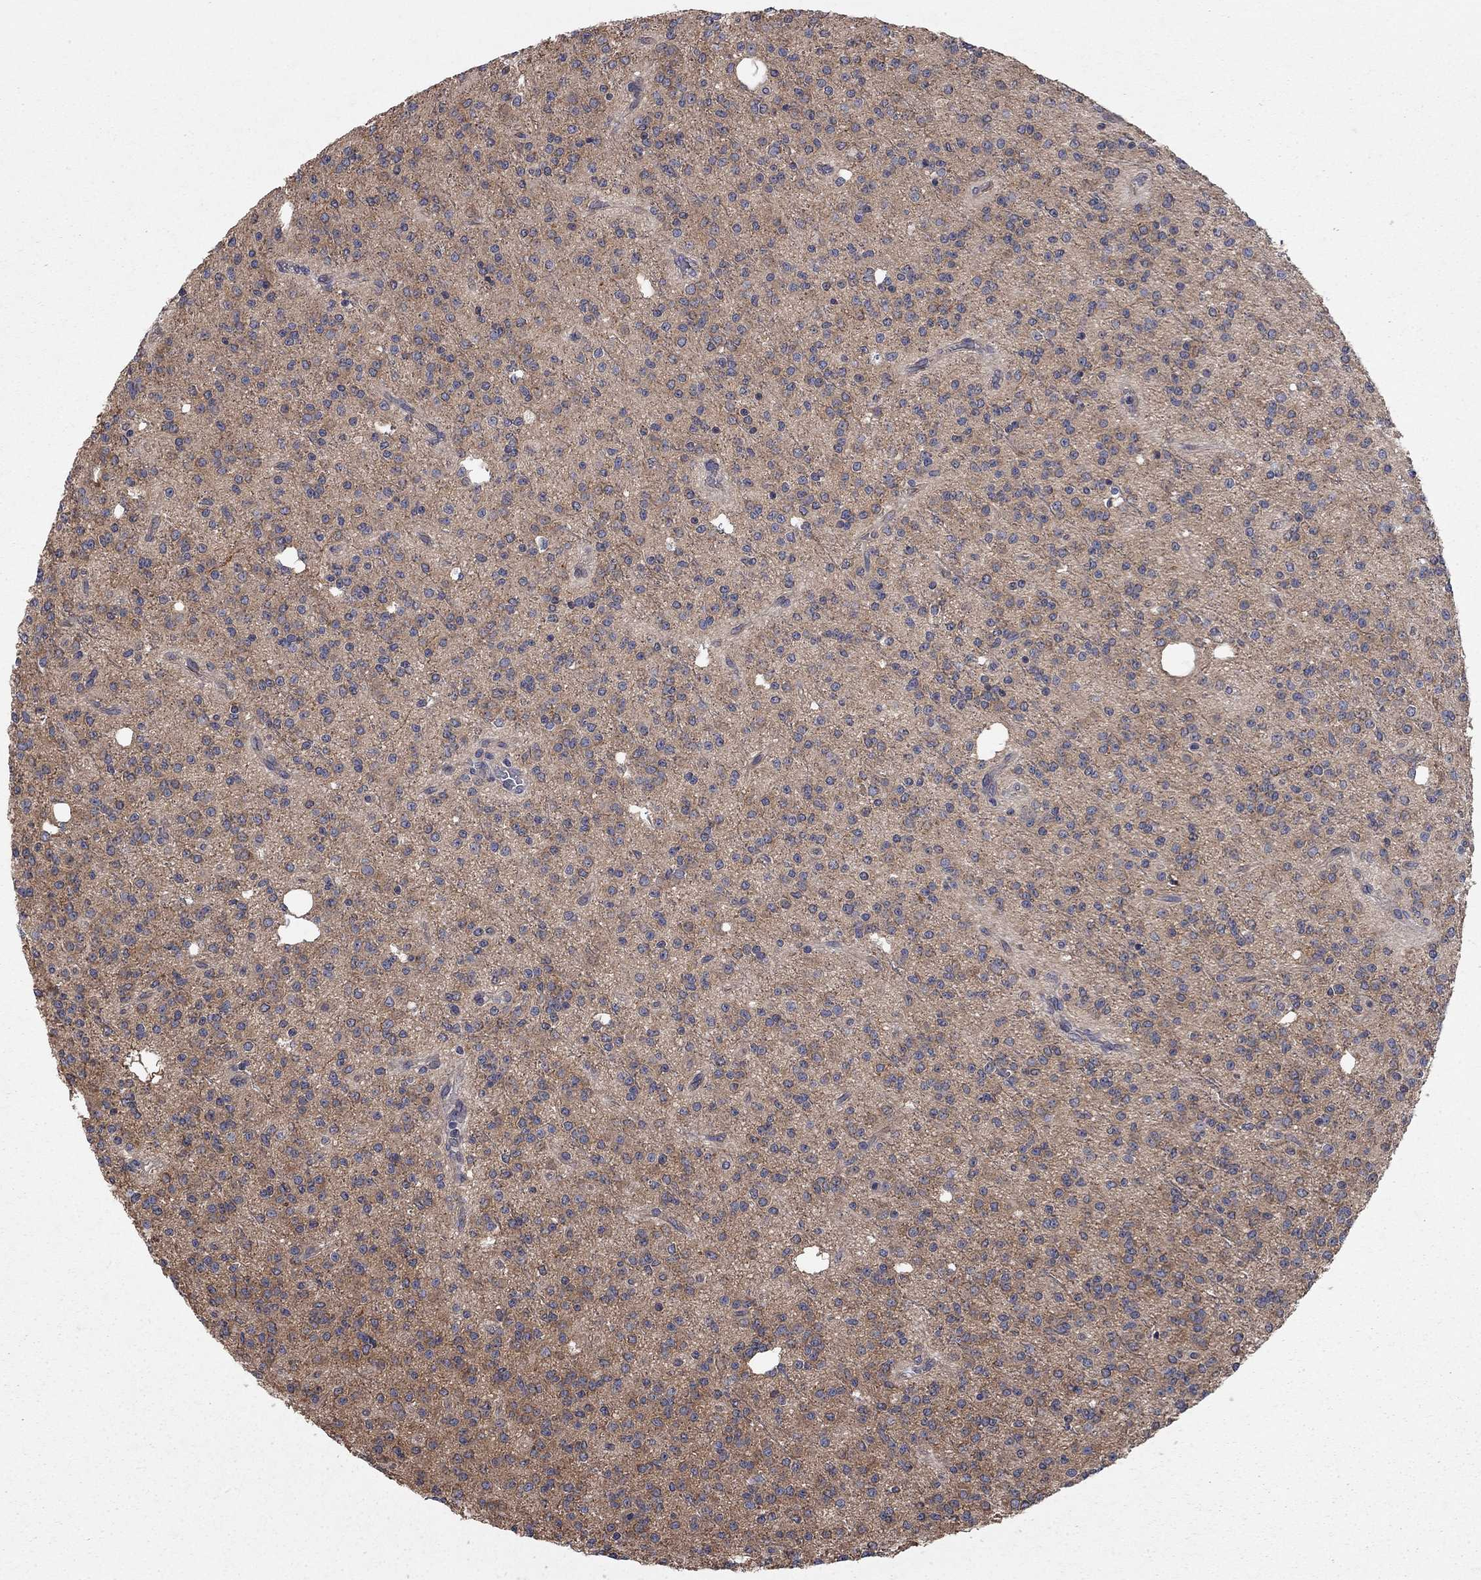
{"staining": {"intensity": "moderate", "quantity": "<25%", "location": "cytoplasmic/membranous"}, "tissue": "glioma", "cell_type": "Tumor cells", "image_type": "cancer", "snomed": [{"axis": "morphology", "description": "Glioma, malignant, Low grade"}, {"axis": "topography", "description": "Brain"}], "caption": "Immunohistochemical staining of human glioma demonstrates moderate cytoplasmic/membranous protein expression in about <25% of tumor cells.", "gene": "WASF3", "patient": {"sex": "male", "age": 27}}